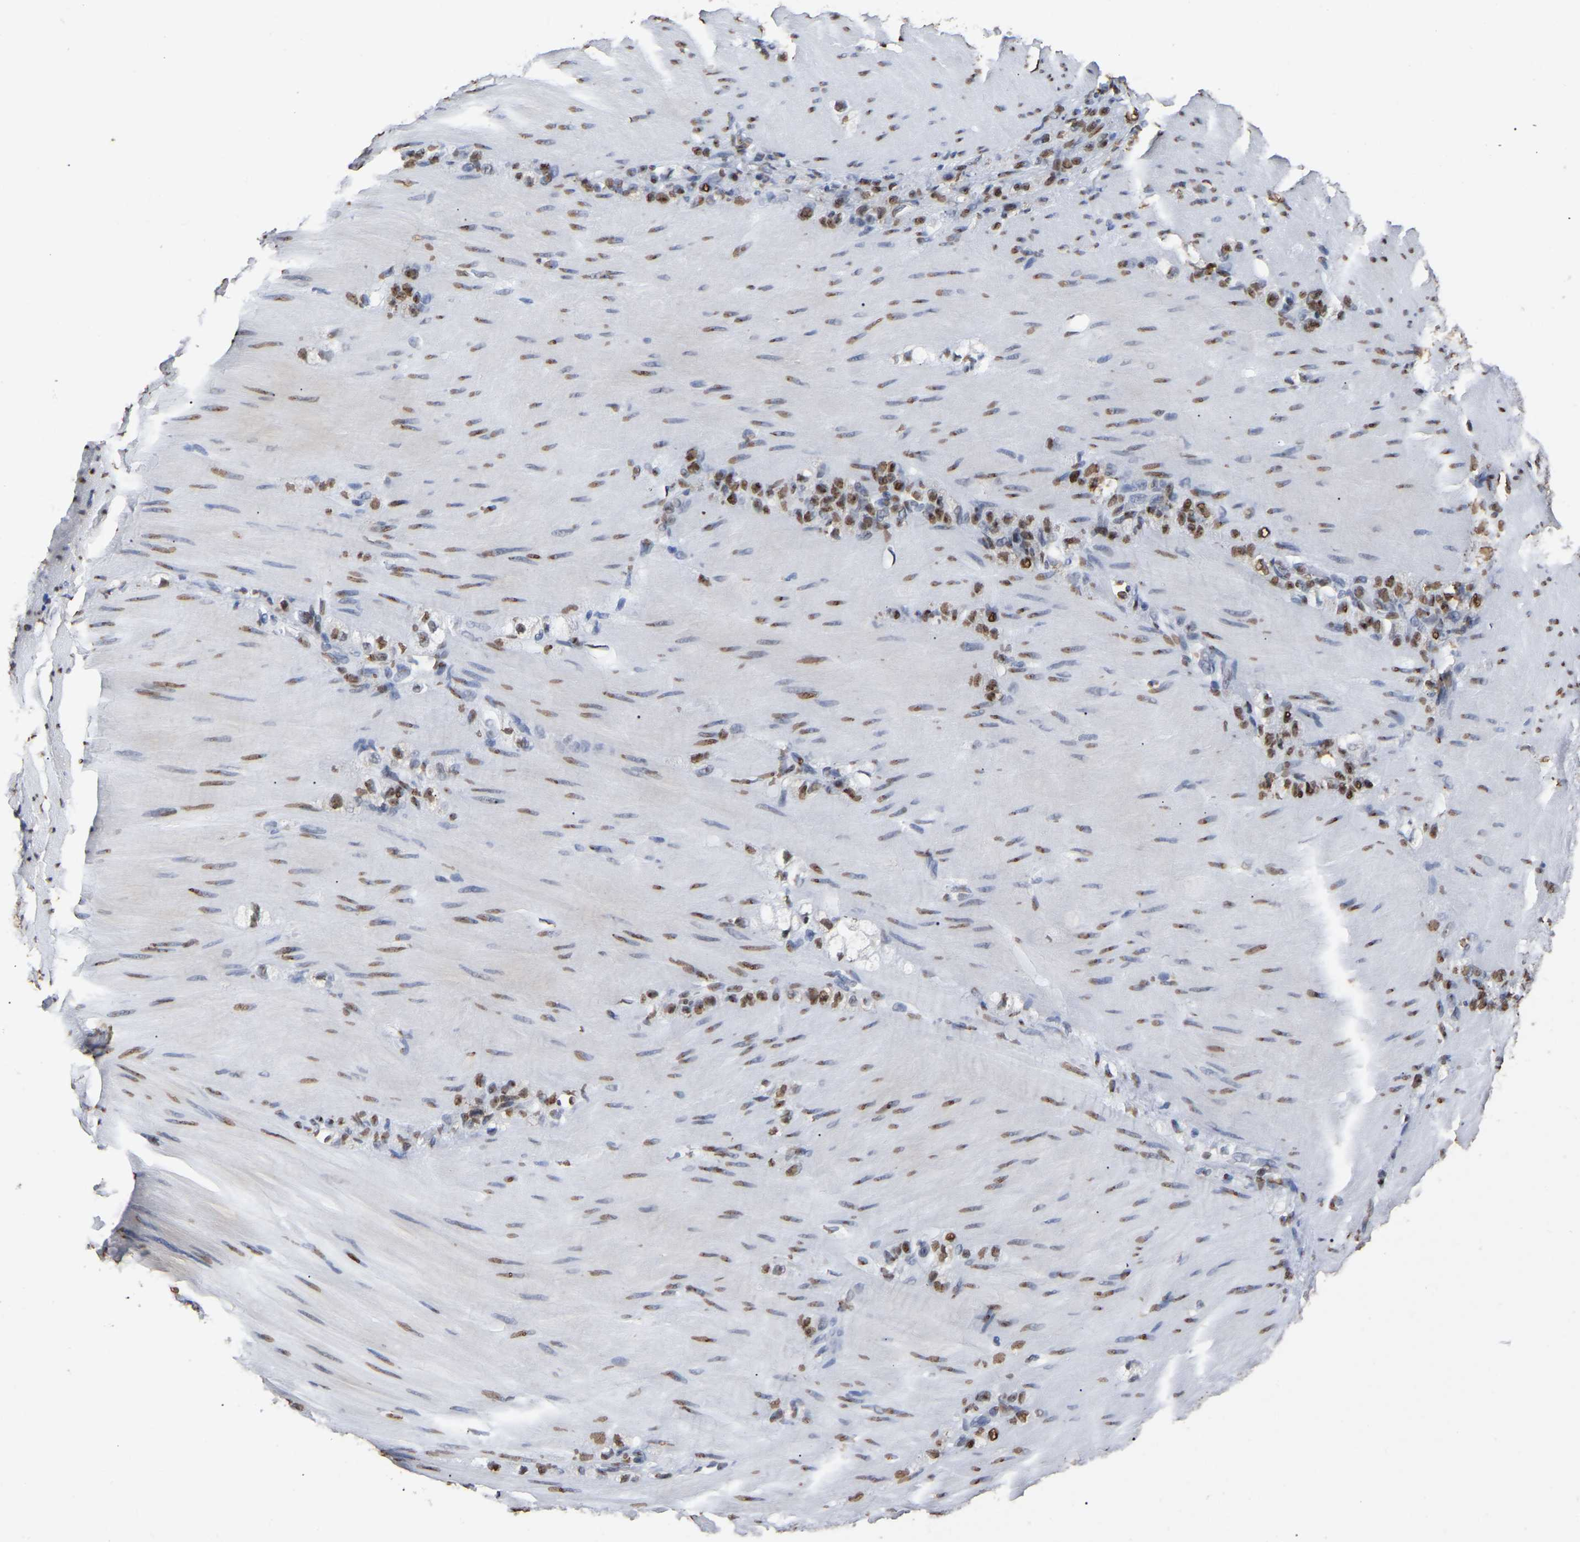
{"staining": {"intensity": "moderate", "quantity": "25%-75%", "location": "nuclear"}, "tissue": "stomach cancer", "cell_type": "Tumor cells", "image_type": "cancer", "snomed": [{"axis": "morphology", "description": "Normal tissue, NOS"}, {"axis": "morphology", "description": "Adenocarcinoma, NOS"}, {"axis": "topography", "description": "Stomach"}], "caption": "Adenocarcinoma (stomach) stained with a protein marker displays moderate staining in tumor cells.", "gene": "RBL2", "patient": {"sex": "male", "age": 82}}